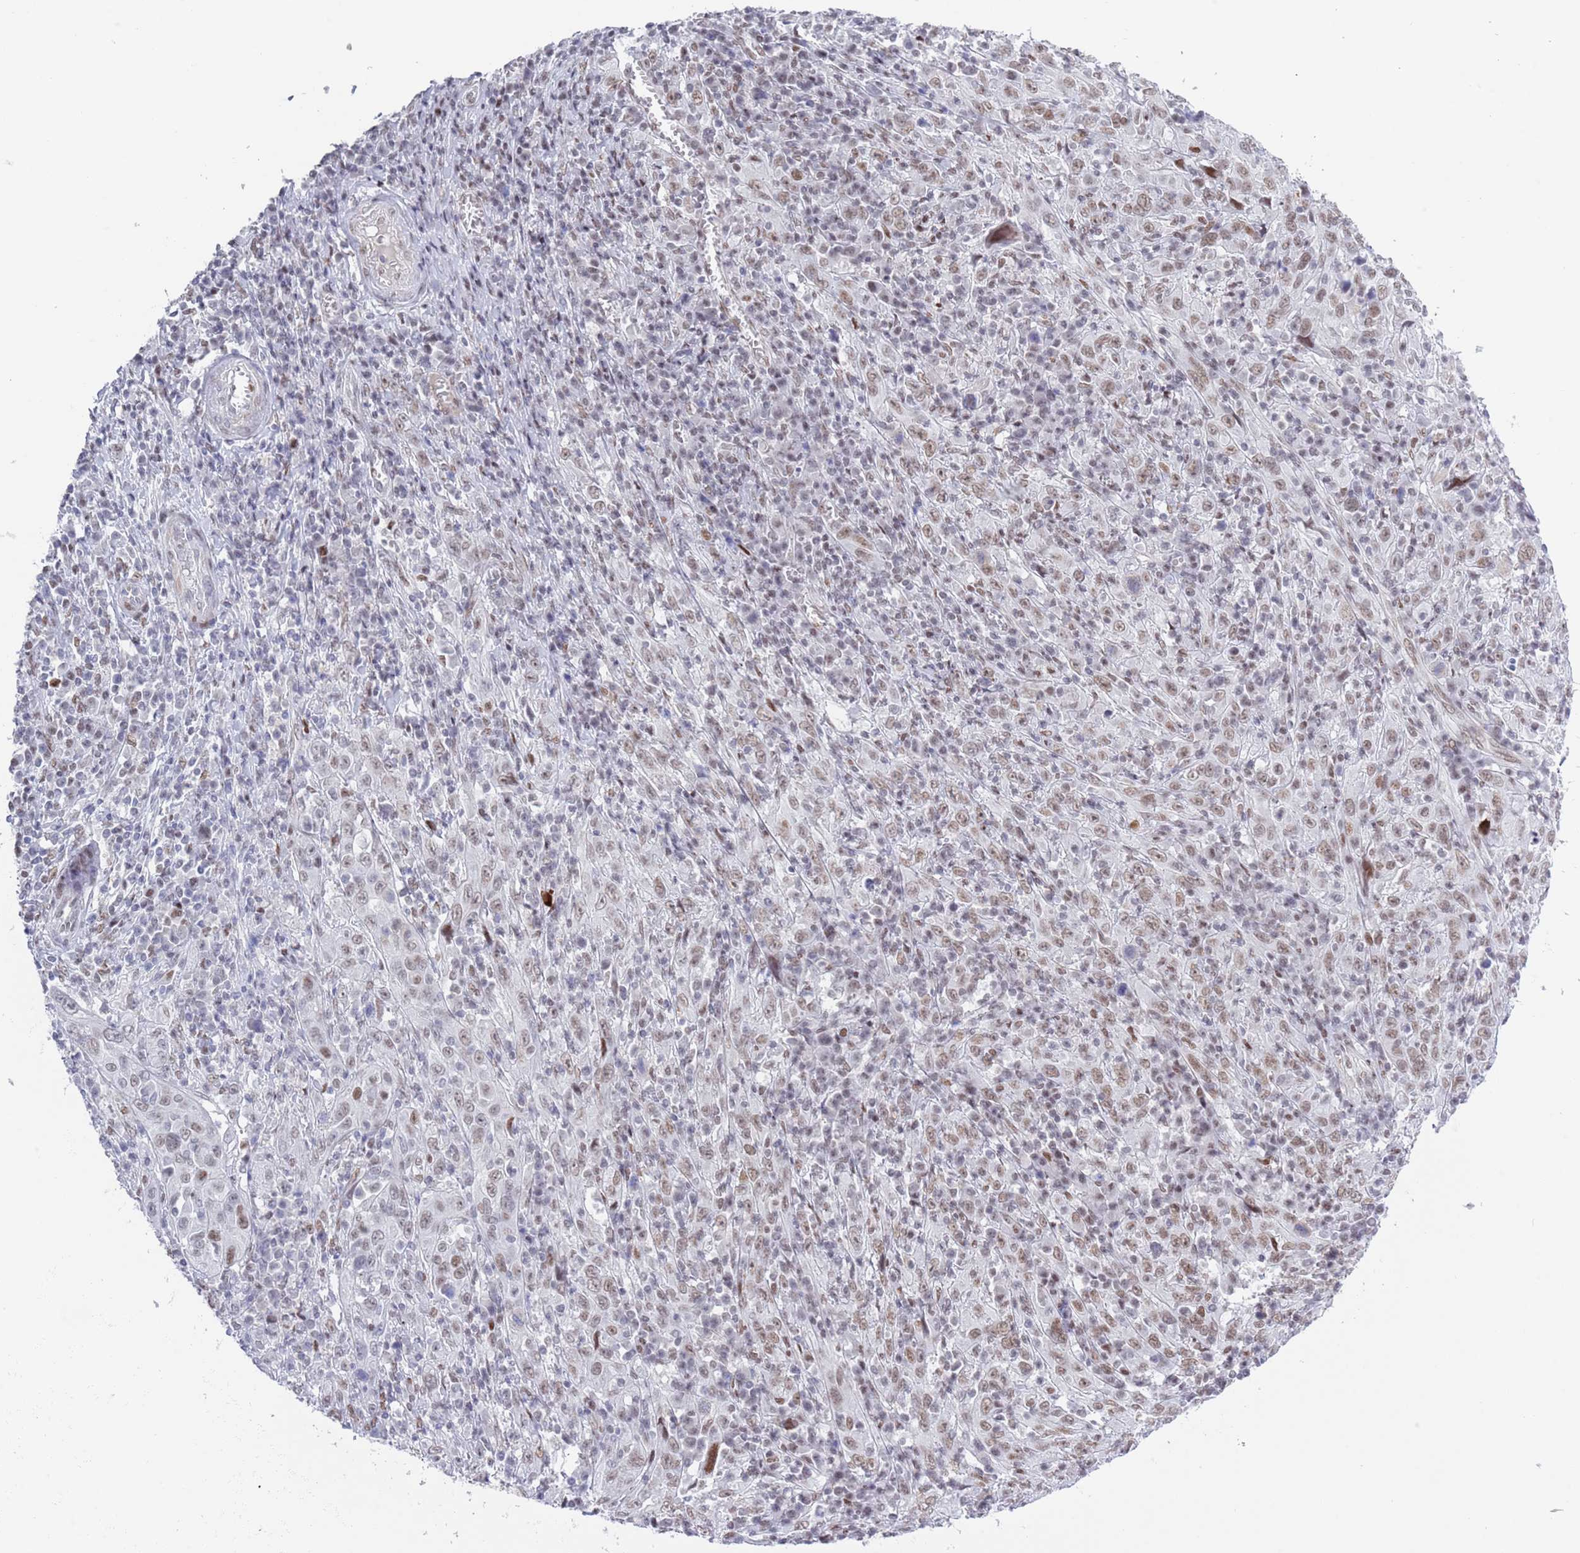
{"staining": {"intensity": "moderate", "quantity": ">75%", "location": "nuclear"}, "tissue": "cervical cancer", "cell_type": "Tumor cells", "image_type": "cancer", "snomed": [{"axis": "morphology", "description": "Squamous cell carcinoma, NOS"}, {"axis": "topography", "description": "Cervix"}], "caption": "Human squamous cell carcinoma (cervical) stained for a protein (brown) demonstrates moderate nuclear positive positivity in approximately >75% of tumor cells.", "gene": "ZNF382", "patient": {"sex": "female", "age": 46}}